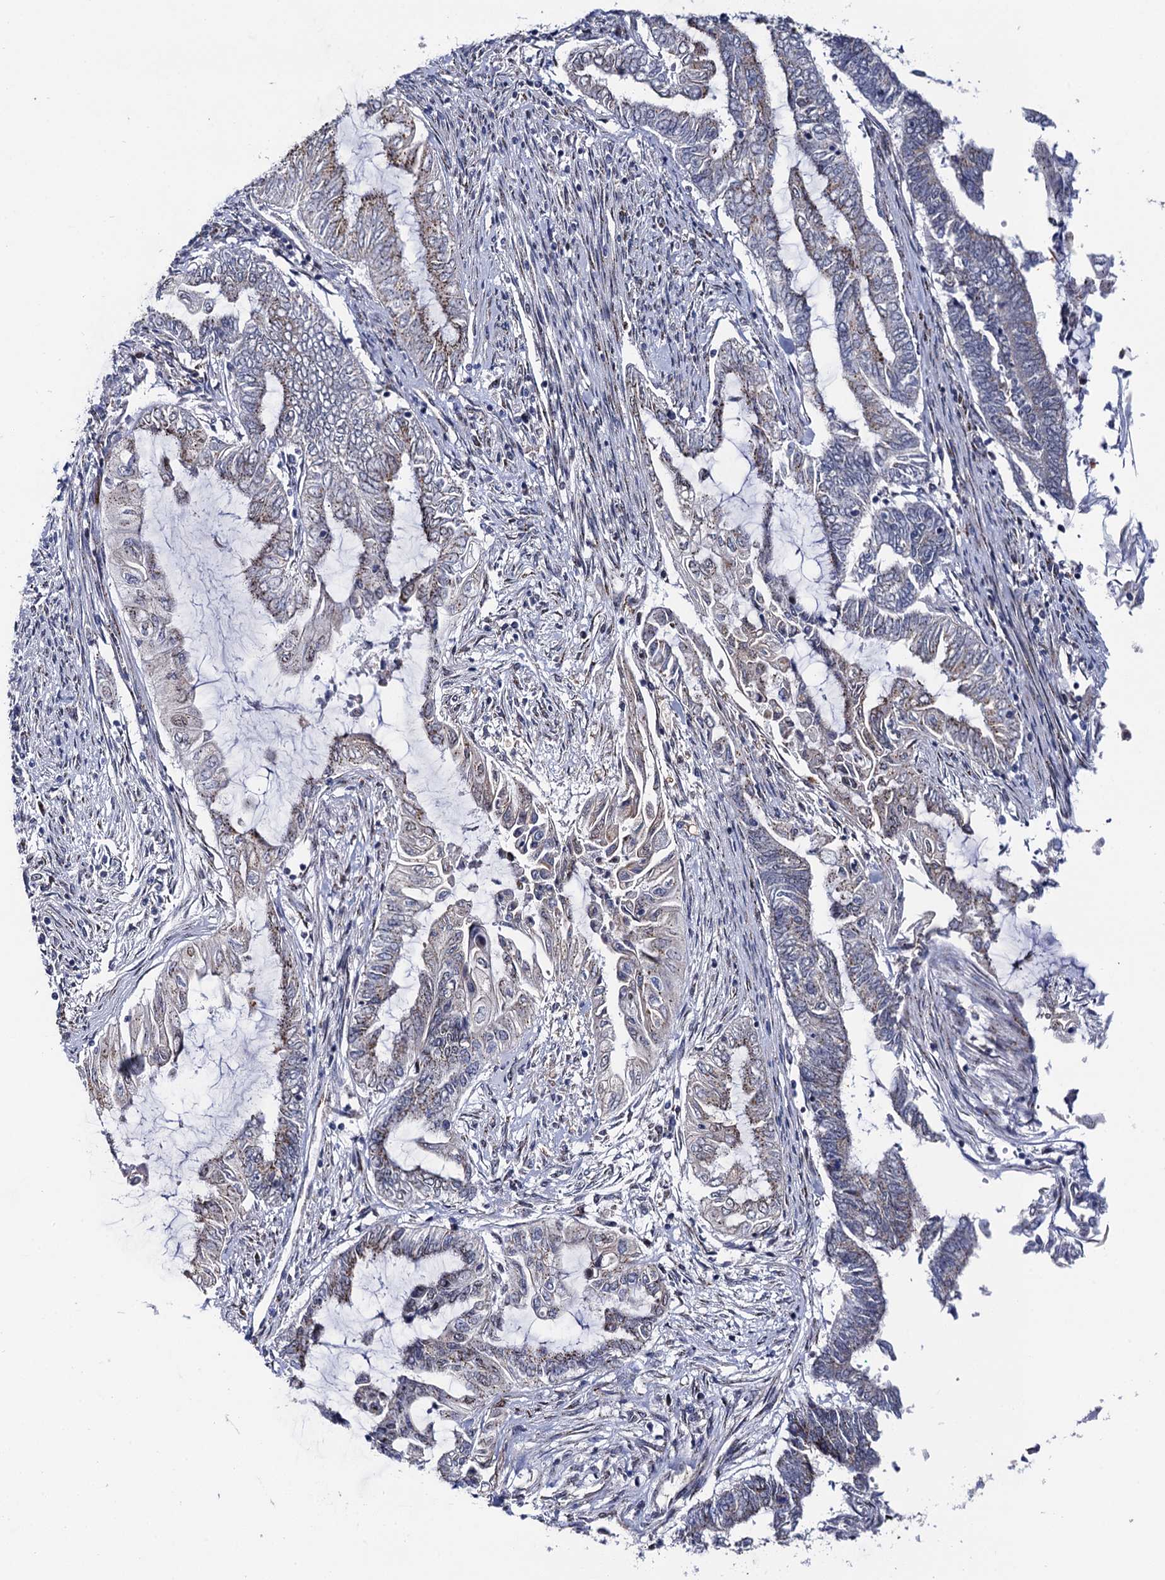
{"staining": {"intensity": "moderate", "quantity": "<25%", "location": "cytoplasmic/membranous"}, "tissue": "endometrial cancer", "cell_type": "Tumor cells", "image_type": "cancer", "snomed": [{"axis": "morphology", "description": "Adenocarcinoma, NOS"}, {"axis": "topography", "description": "Uterus"}, {"axis": "topography", "description": "Endometrium"}], "caption": "A brown stain highlights moderate cytoplasmic/membranous expression of a protein in endometrial adenocarcinoma tumor cells.", "gene": "THAP2", "patient": {"sex": "female", "age": 70}}